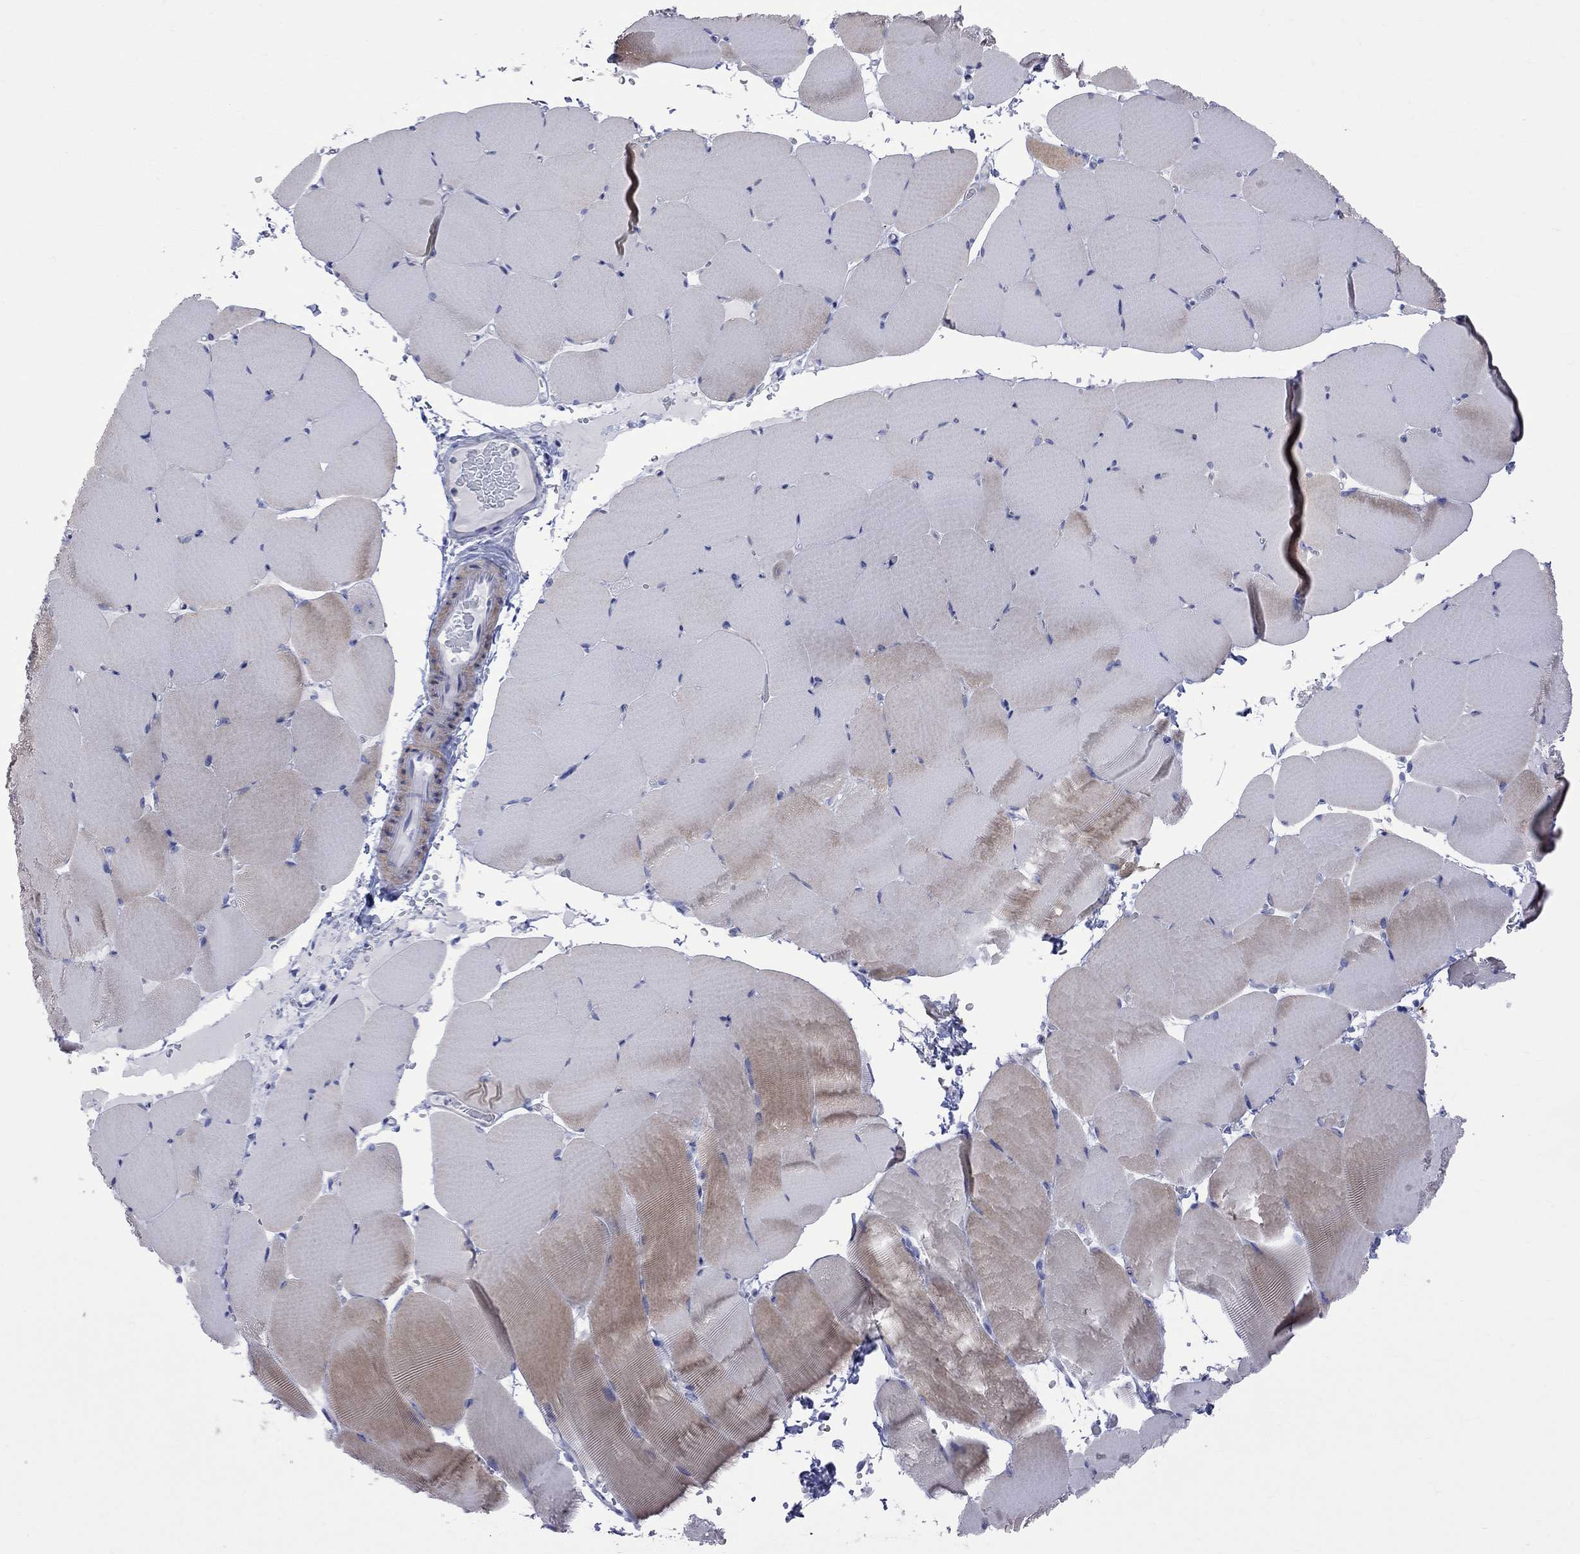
{"staining": {"intensity": "weak", "quantity": "<25%", "location": "cytoplasmic/membranous"}, "tissue": "skeletal muscle", "cell_type": "Myocytes", "image_type": "normal", "snomed": [{"axis": "morphology", "description": "Normal tissue, NOS"}, {"axis": "topography", "description": "Skeletal muscle"}], "caption": "A micrograph of human skeletal muscle is negative for staining in myocytes. (DAB (3,3'-diaminobenzidine) immunohistochemistry with hematoxylin counter stain).", "gene": "S100A3", "patient": {"sex": "female", "age": 37}}